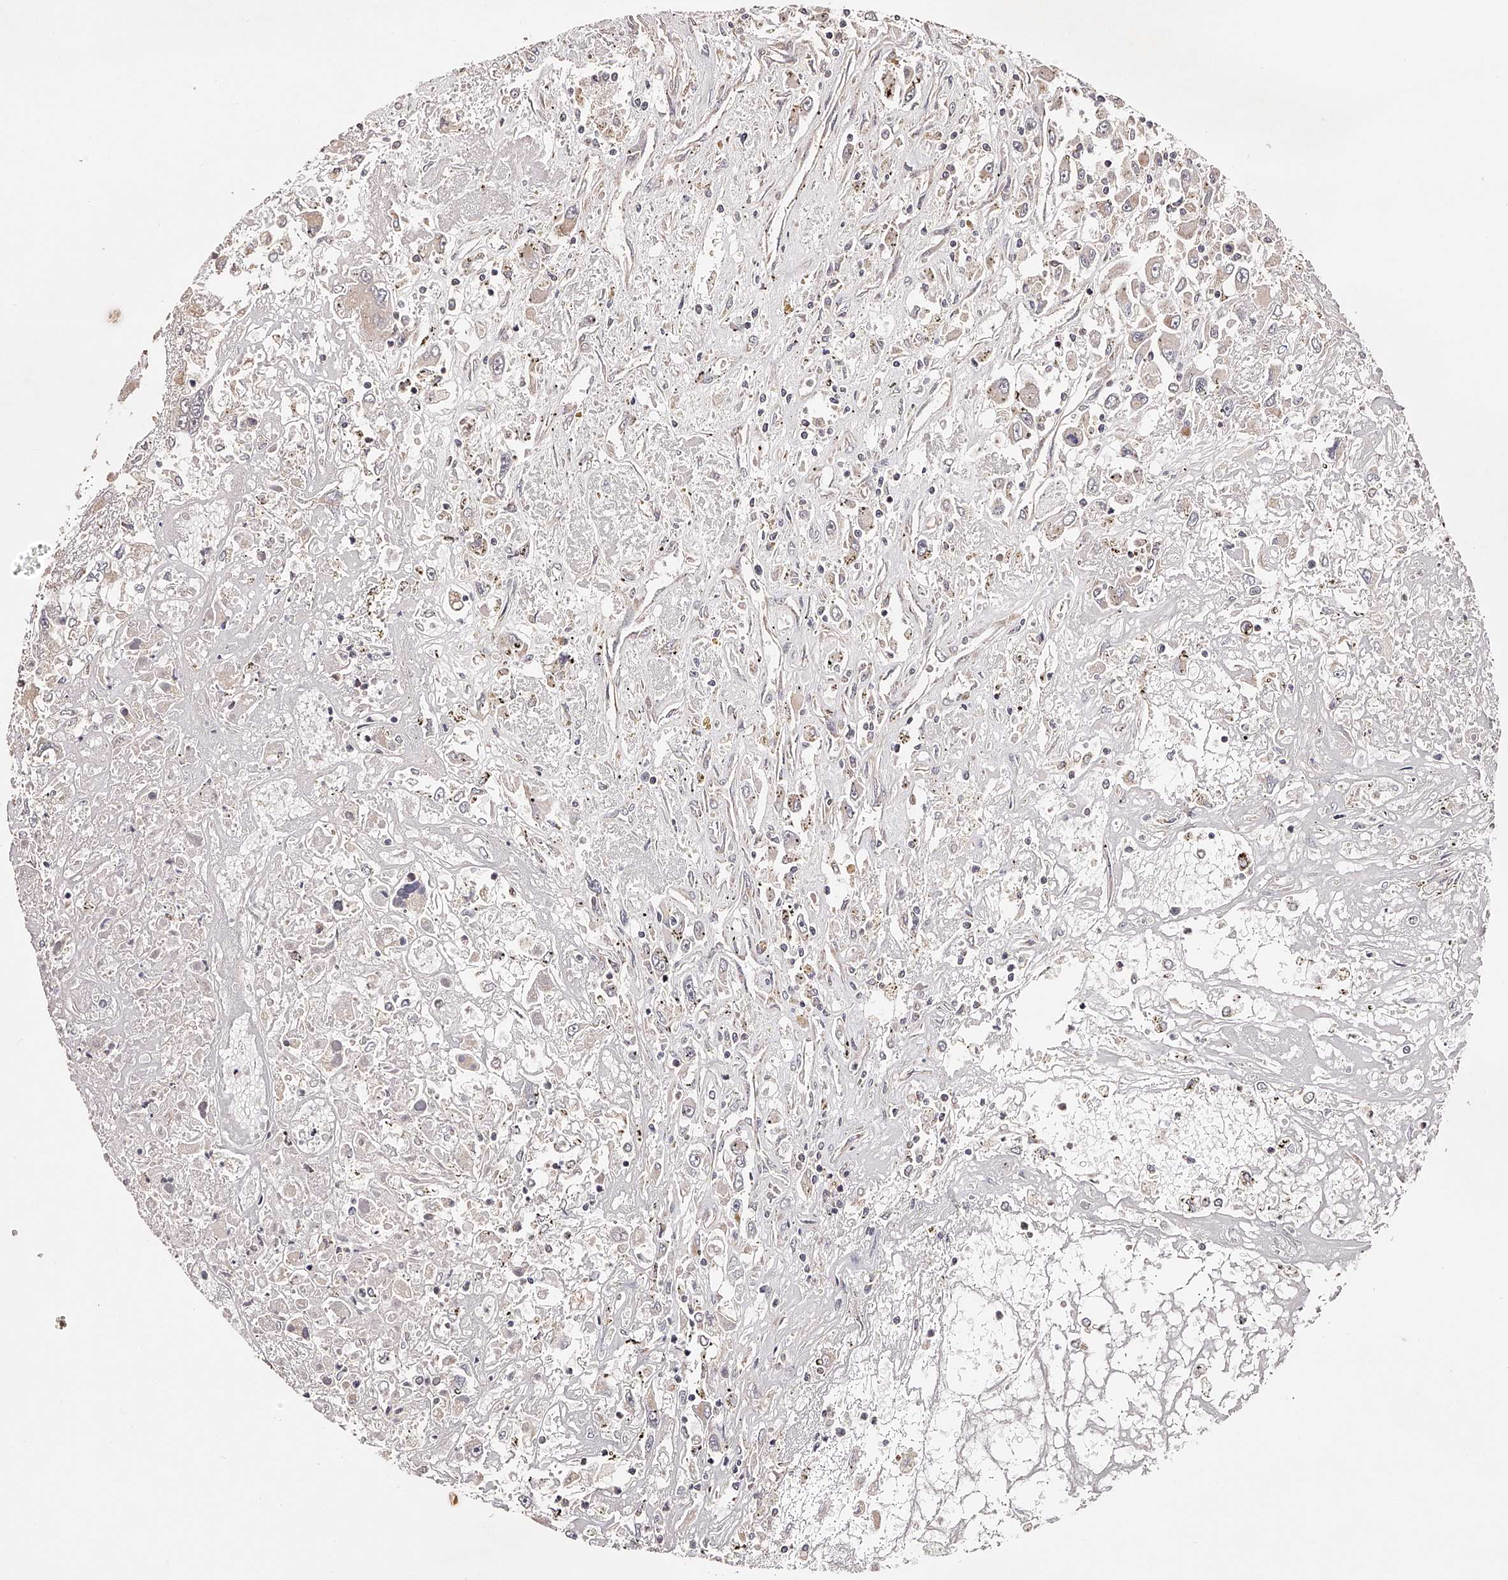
{"staining": {"intensity": "negative", "quantity": "none", "location": "none"}, "tissue": "renal cancer", "cell_type": "Tumor cells", "image_type": "cancer", "snomed": [{"axis": "morphology", "description": "Adenocarcinoma, NOS"}, {"axis": "topography", "description": "Kidney"}], "caption": "This is an IHC histopathology image of renal adenocarcinoma. There is no staining in tumor cells.", "gene": "USP21", "patient": {"sex": "female", "age": 52}}